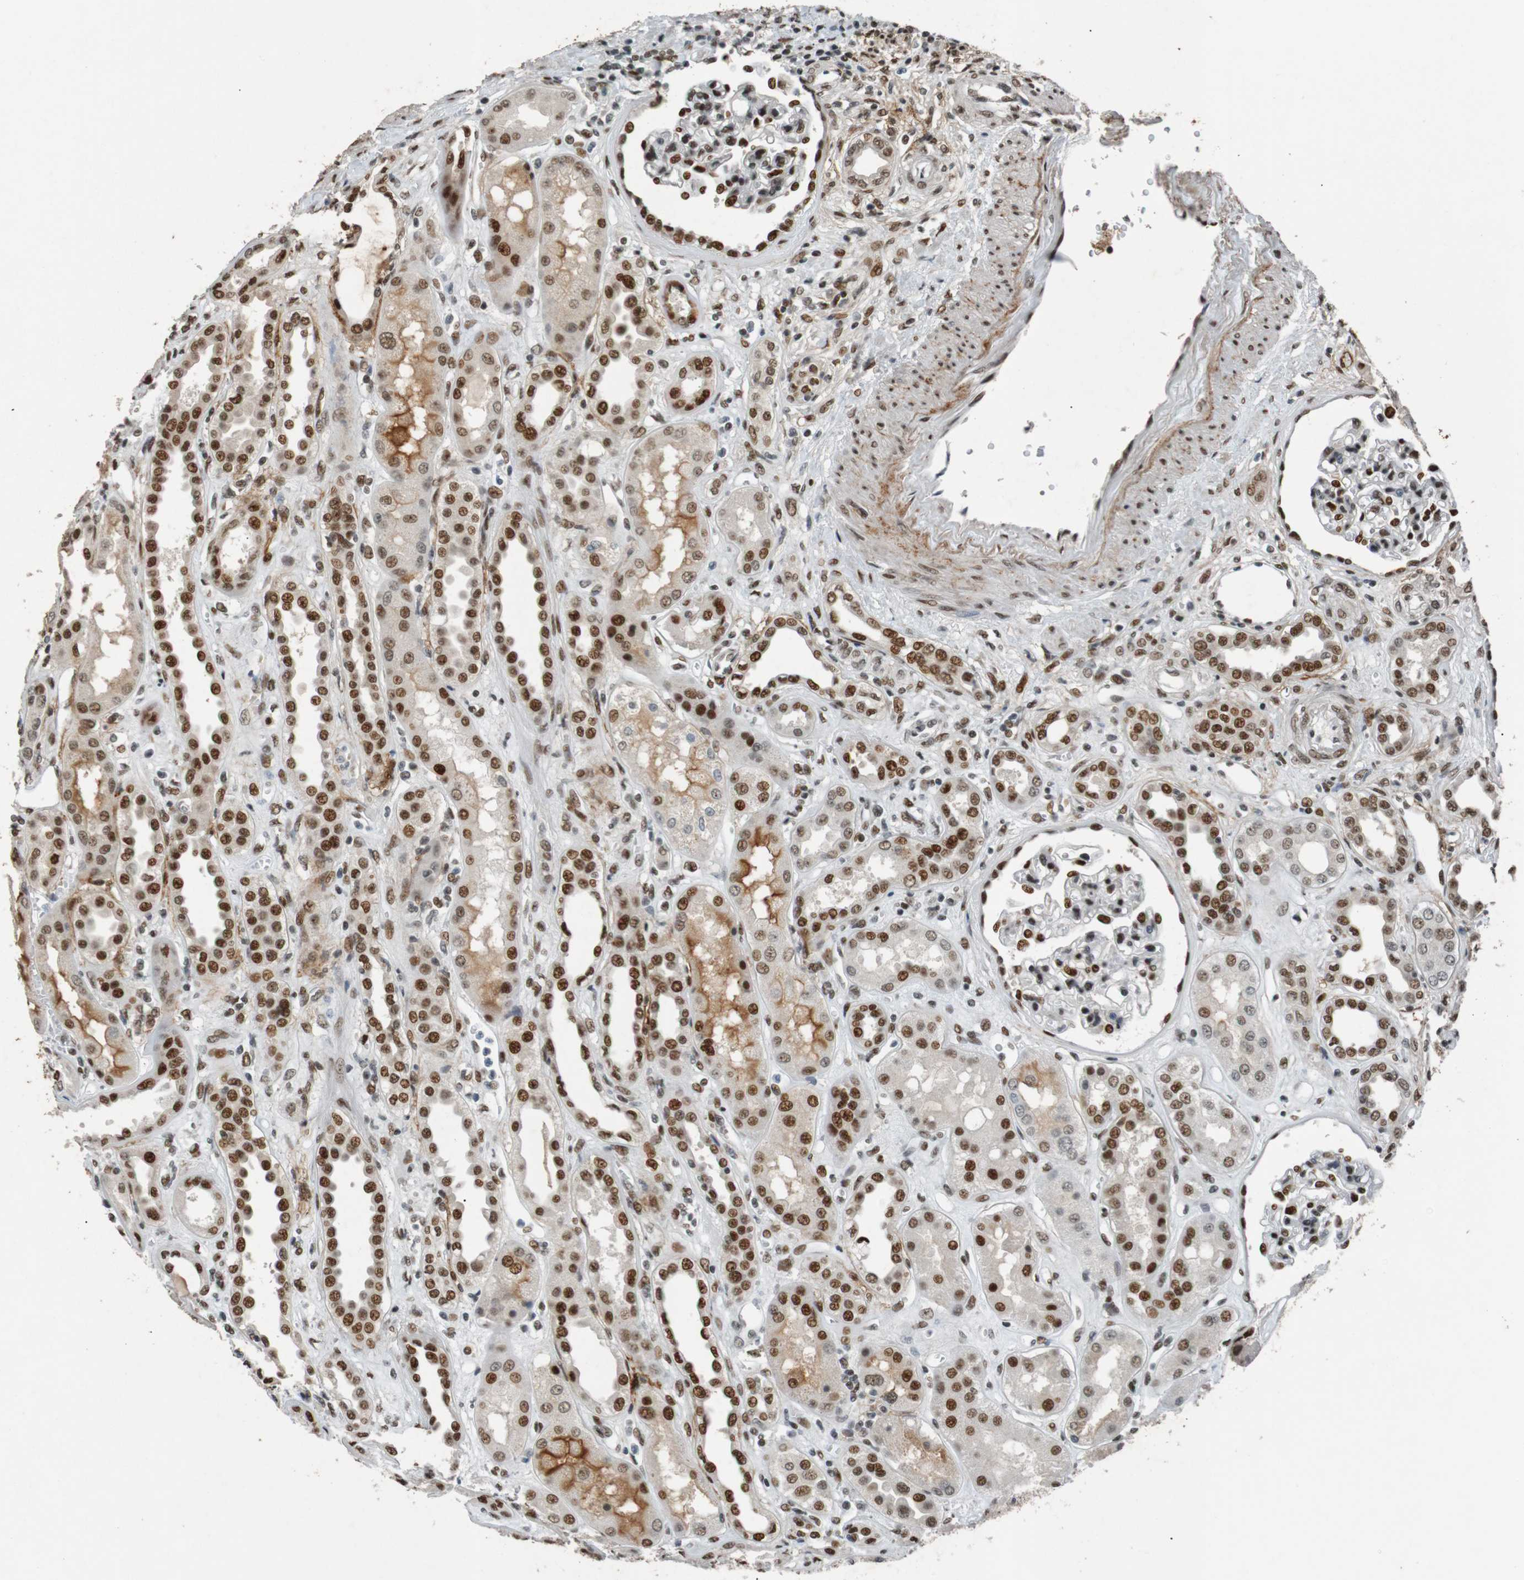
{"staining": {"intensity": "strong", "quantity": ">75%", "location": "nuclear"}, "tissue": "kidney", "cell_type": "Cells in glomeruli", "image_type": "normal", "snomed": [{"axis": "morphology", "description": "Normal tissue, NOS"}, {"axis": "topography", "description": "Kidney"}], "caption": "Unremarkable kidney shows strong nuclear expression in approximately >75% of cells in glomeruli.", "gene": "HEXIM1", "patient": {"sex": "male", "age": 59}}